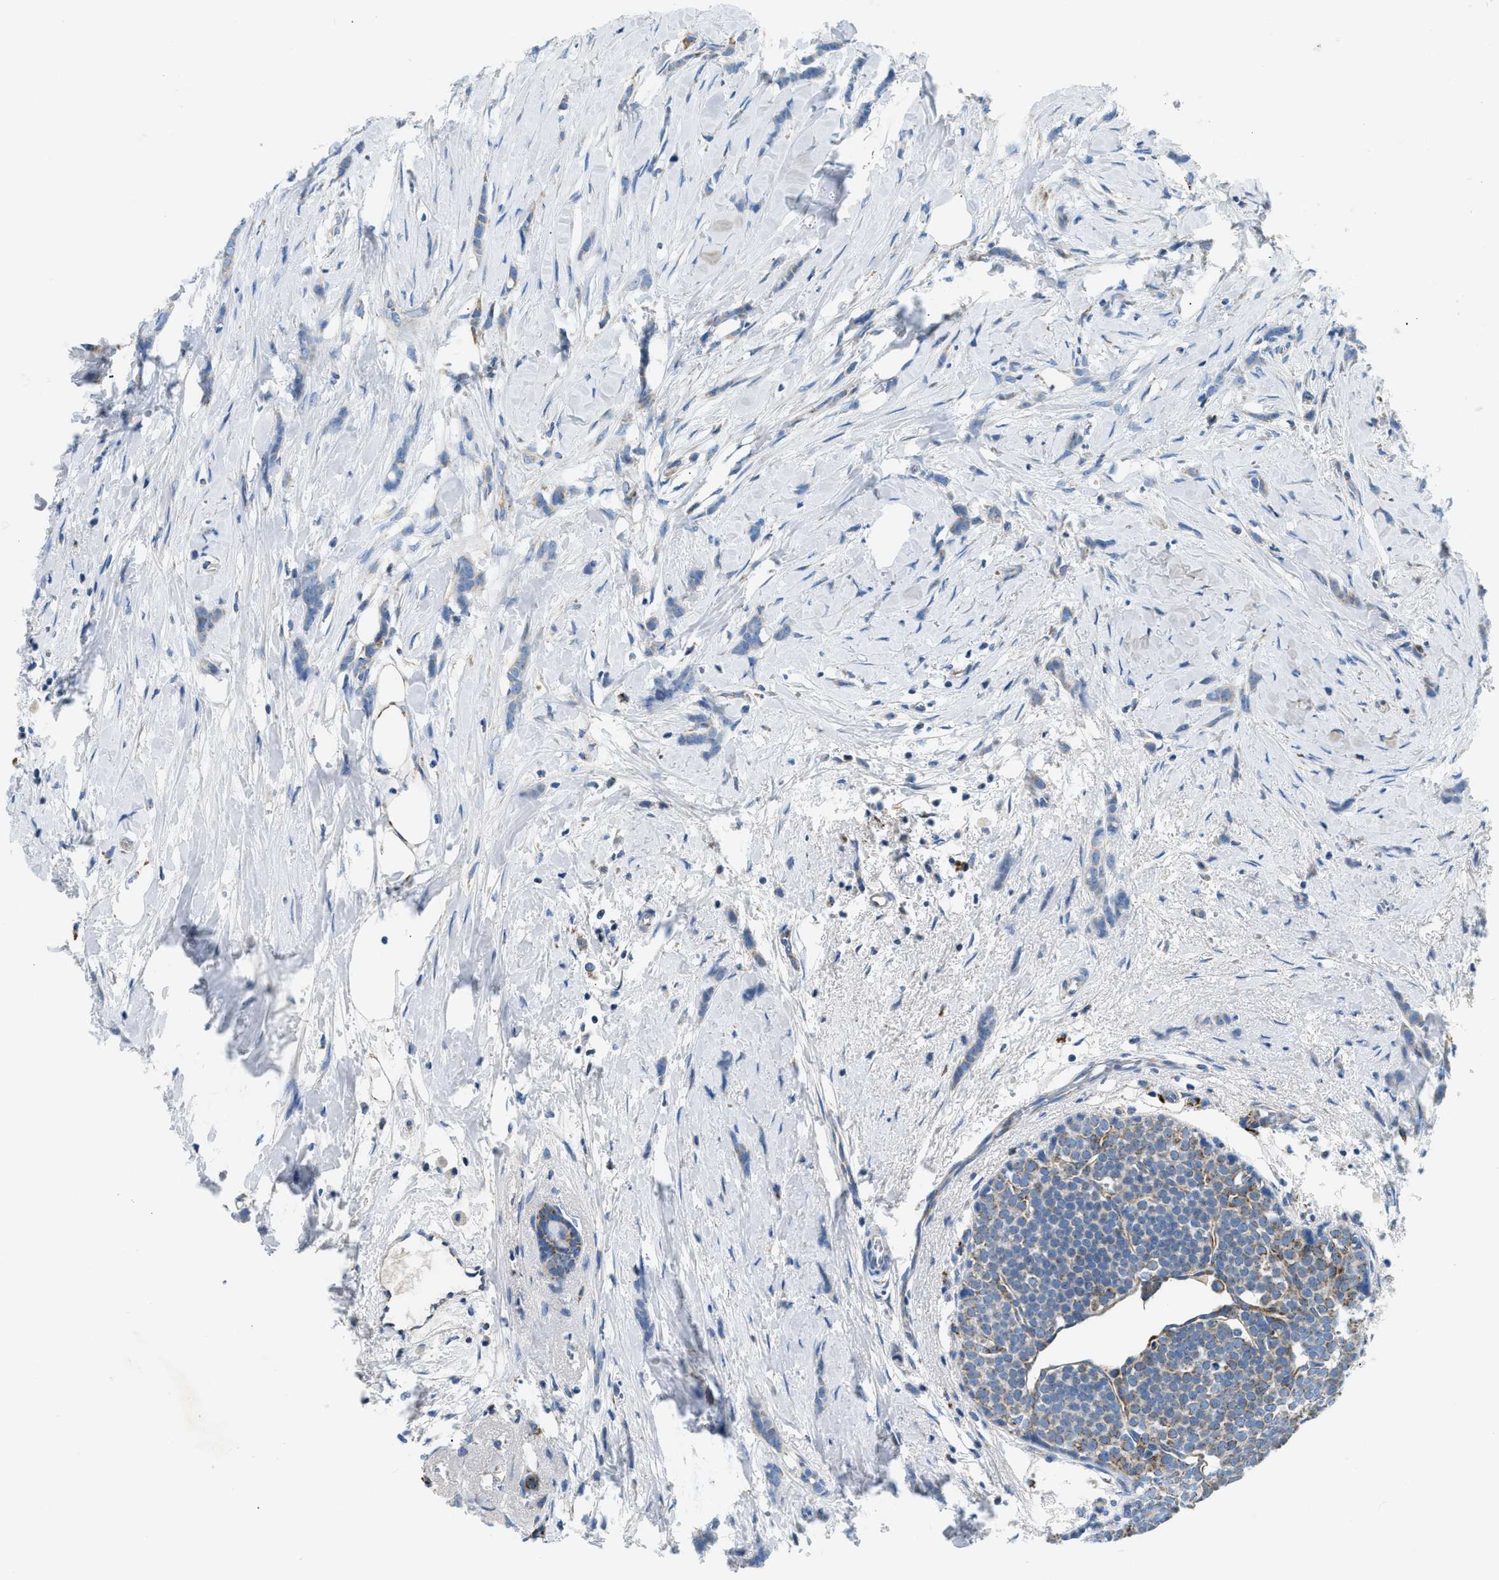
{"staining": {"intensity": "negative", "quantity": "none", "location": "none"}, "tissue": "breast cancer", "cell_type": "Tumor cells", "image_type": "cancer", "snomed": [{"axis": "morphology", "description": "Lobular carcinoma, in situ"}, {"axis": "morphology", "description": "Lobular carcinoma"}, {"axis": "topography", "description": "Breast"}], "caption": "An immunohistochemistry micrograph of breast lobular carcinoma in situ is shown. There is no staining in tumor cells of breast lobular carcinoma in situ.", "gene": "ACADVL", "patient": {"sex": "female", "age": 41}}